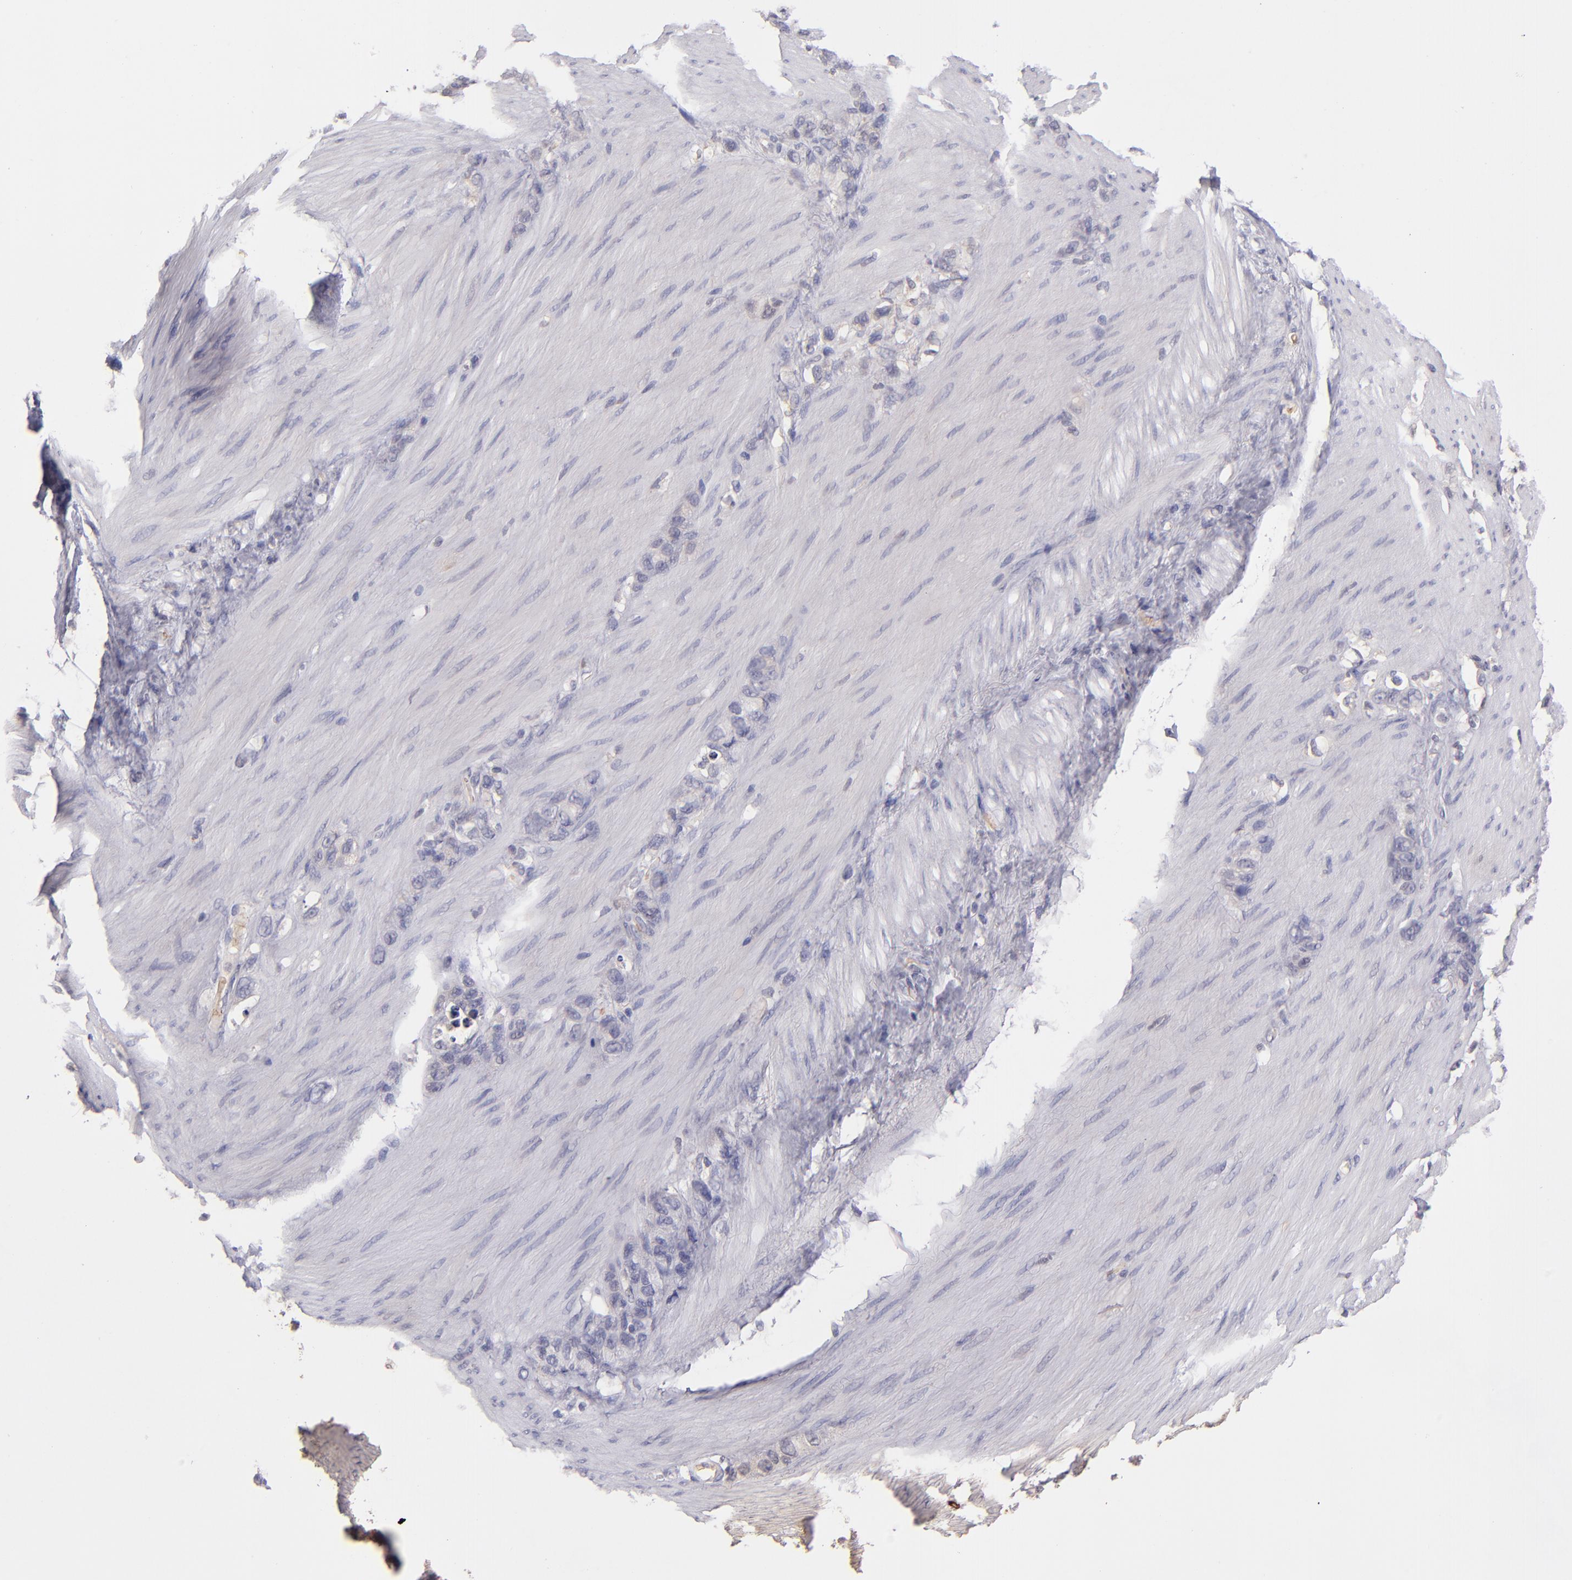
{"staining": {"intensity": "weak", "quantity": "<25%", "location": "cytoplasmic/membranous"}, "tissue": "stomach cancer", "cell_type": "Tumor cells", "image_type": "cancer", "snomed": [{"axis": "morphology", "description": "Normal tissue, NOS"}, {"axis": "morphology", "description": "Adenocarcinoma, NOS"}, {"axis": "morphology", "description": "Adenocarcinoma, High grade"}, {"axis": "topography", "description": "Stomach, upper"}, {"axis": "topography", "description": "Stomach"}], "caption": "DAB (3,3'-diaminobenzidine) immunohistochemical staining of human stomach cancer displays no significant positivity in tumor cells.", "gene": "SERPINC1", "patient": {"sex": "female", "age": 65}}